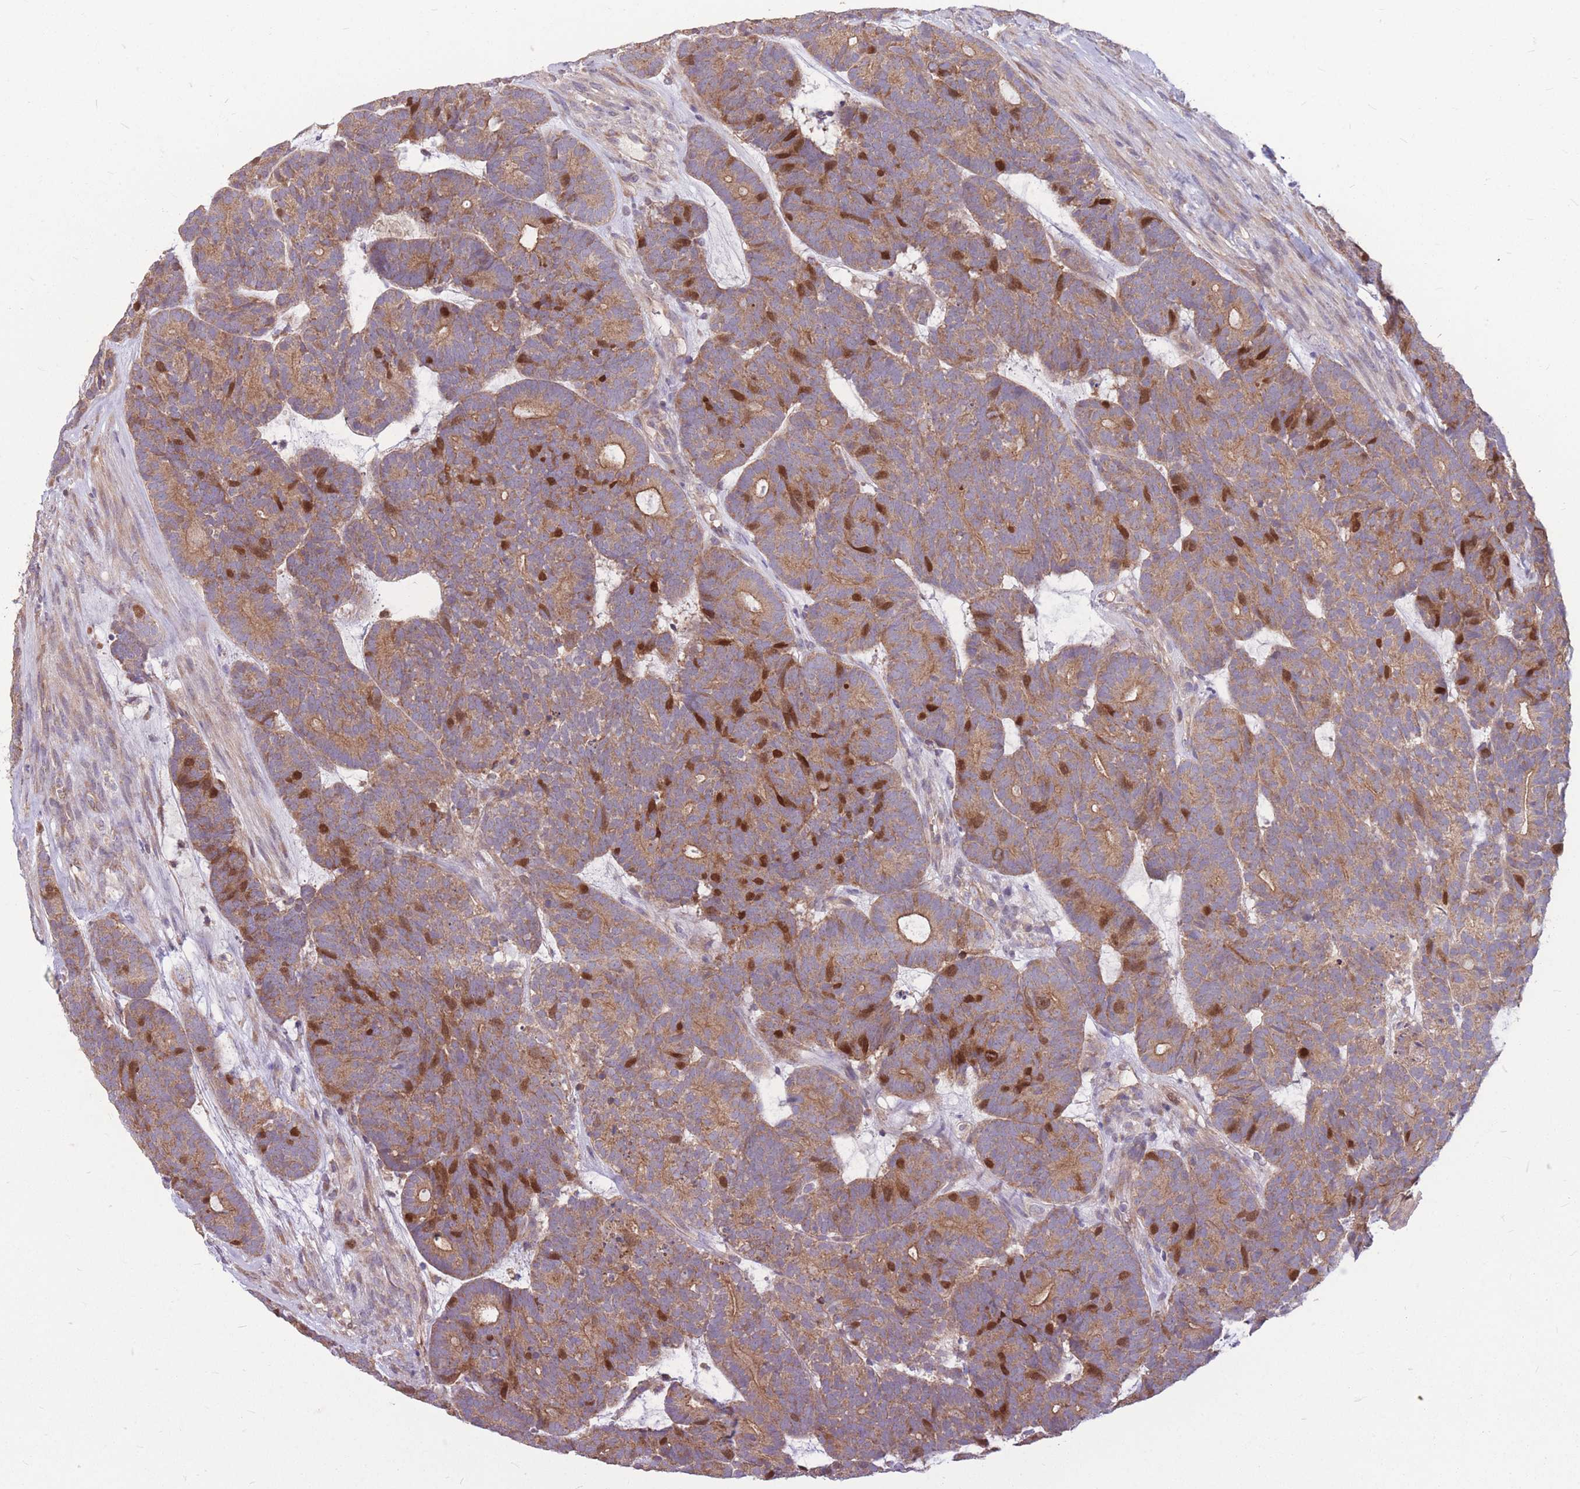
{"staining": {"intensity": "moderate", "quantity": ">75%", "location": "cytoplasmic/membranous,nuclear"}, "tissue": "head and neck cancer", "cell_type": "Tumor cells", "image_type": "cancer", "snomed": [{"axis": "morphology", "description": "Adenocarcinoma, NOS"}, {"axis": "topography", "description": "Head-Neck"}], "caption": "Head and neck adenocarcinoma was stained to show a protein in brown. There is medium levels of moderate cytoplasmic/membranous and nuclear staining in approximately >75% of tumor cells. The staining was performed using DAB, with brown indicating positive protein expression. Nuclei are stained blue with hematoxylin.", "gene": "GMNN", "patient": {"sex": "female", "age": 81}}